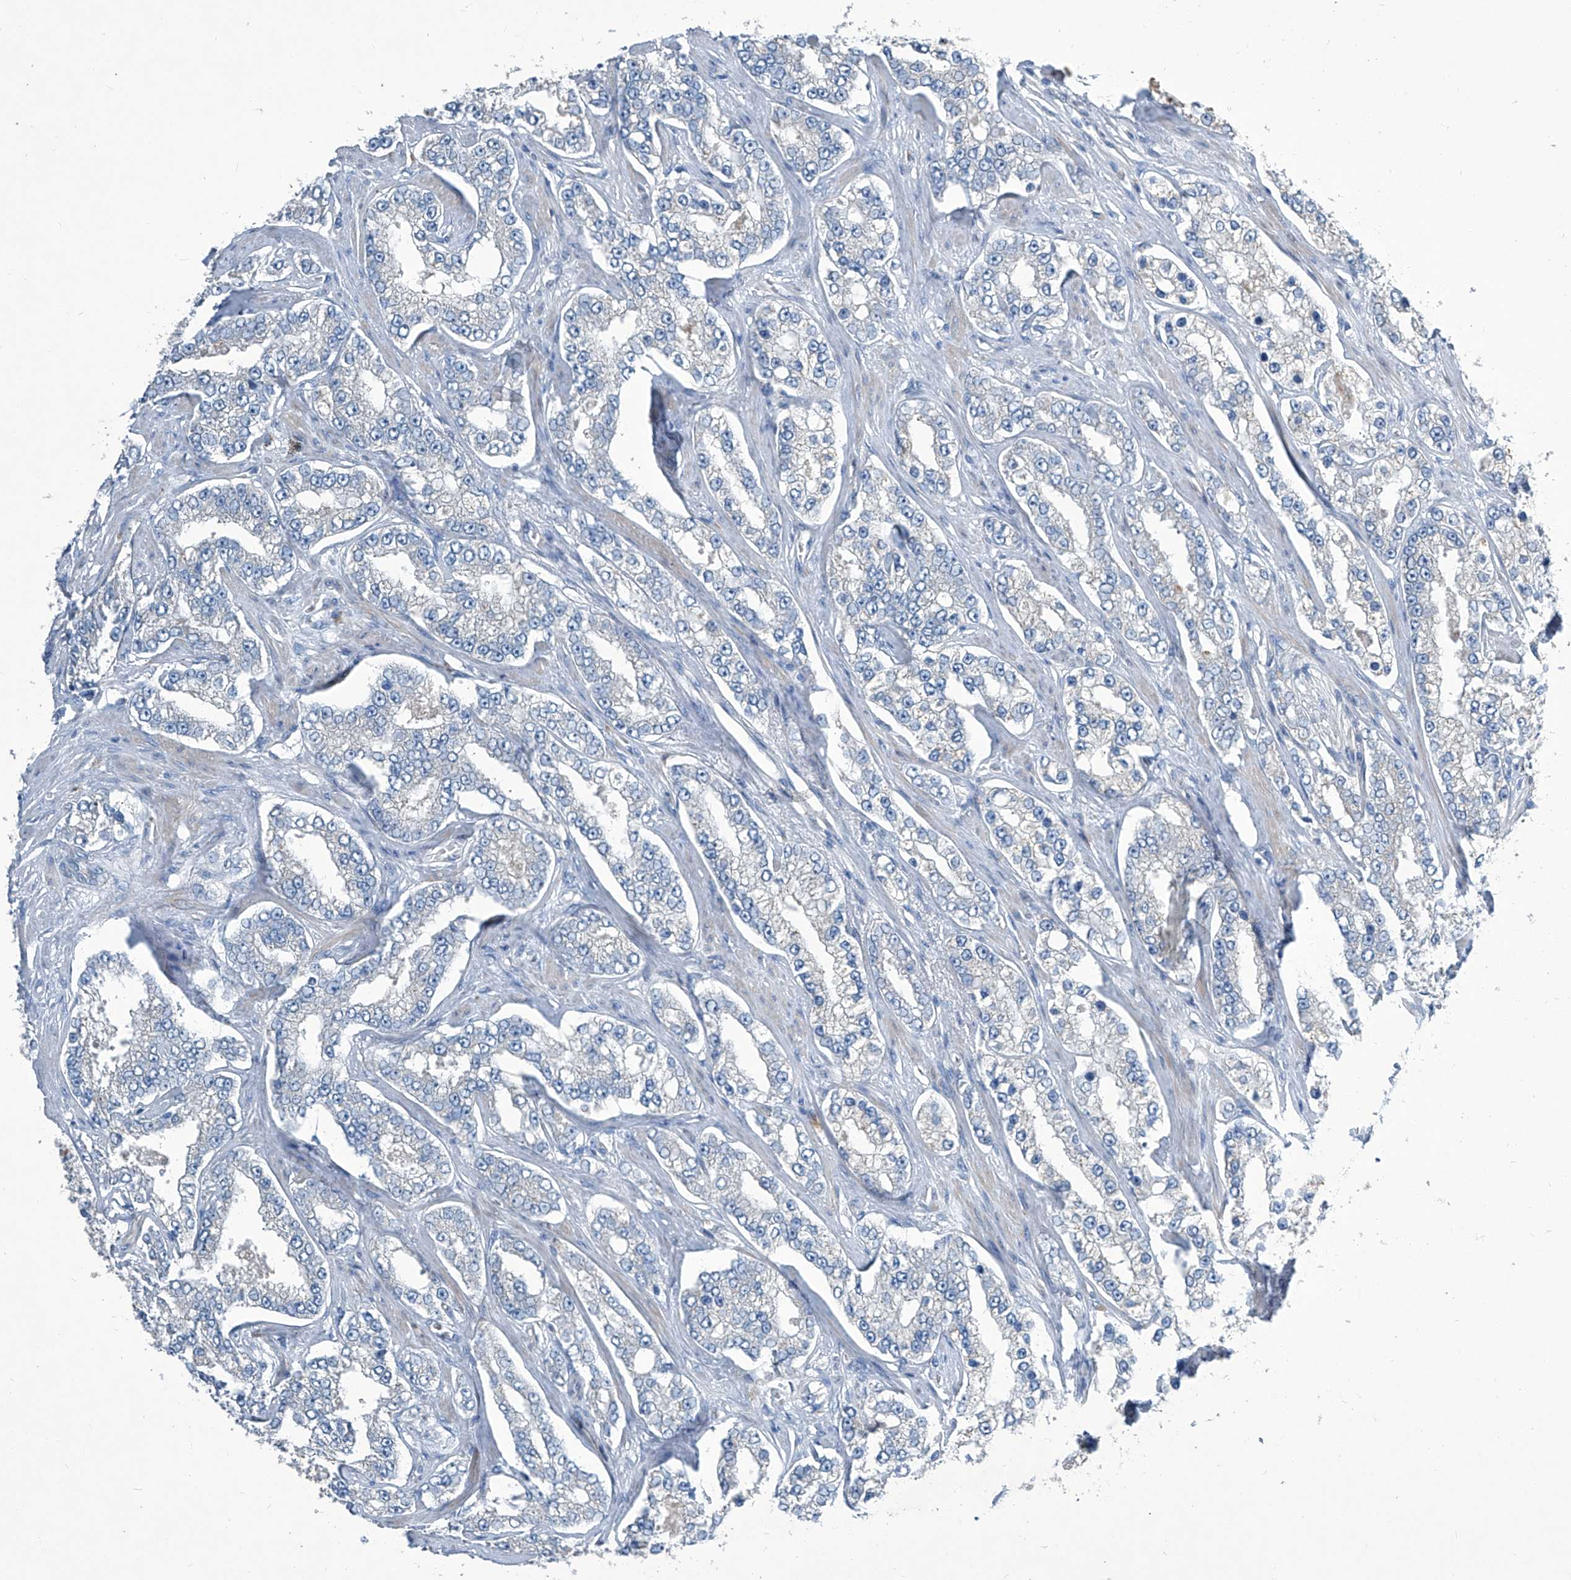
{"staining": {"intensity": "negative", "quantity": "none", "location": "none"}, "tissue": "prostate cancer", "cell_type": "Tumor cells", "image_type": "cancer", "snomed": [{"axis": "morphology", "description": "Normal tissue, NOS"}, {"axis": "morphology", "description": "Adenocarcinoma, High grade"}, {"axis": "topography", "description": "Prostate"}], "caption": "DAB immunohistochemical staining of human prostate high-grade adenocarcinoma reveals no significant positivity in tumor cells.", "gene": "SLC26A11", "patient": {"sex": "male", "age": 83}}